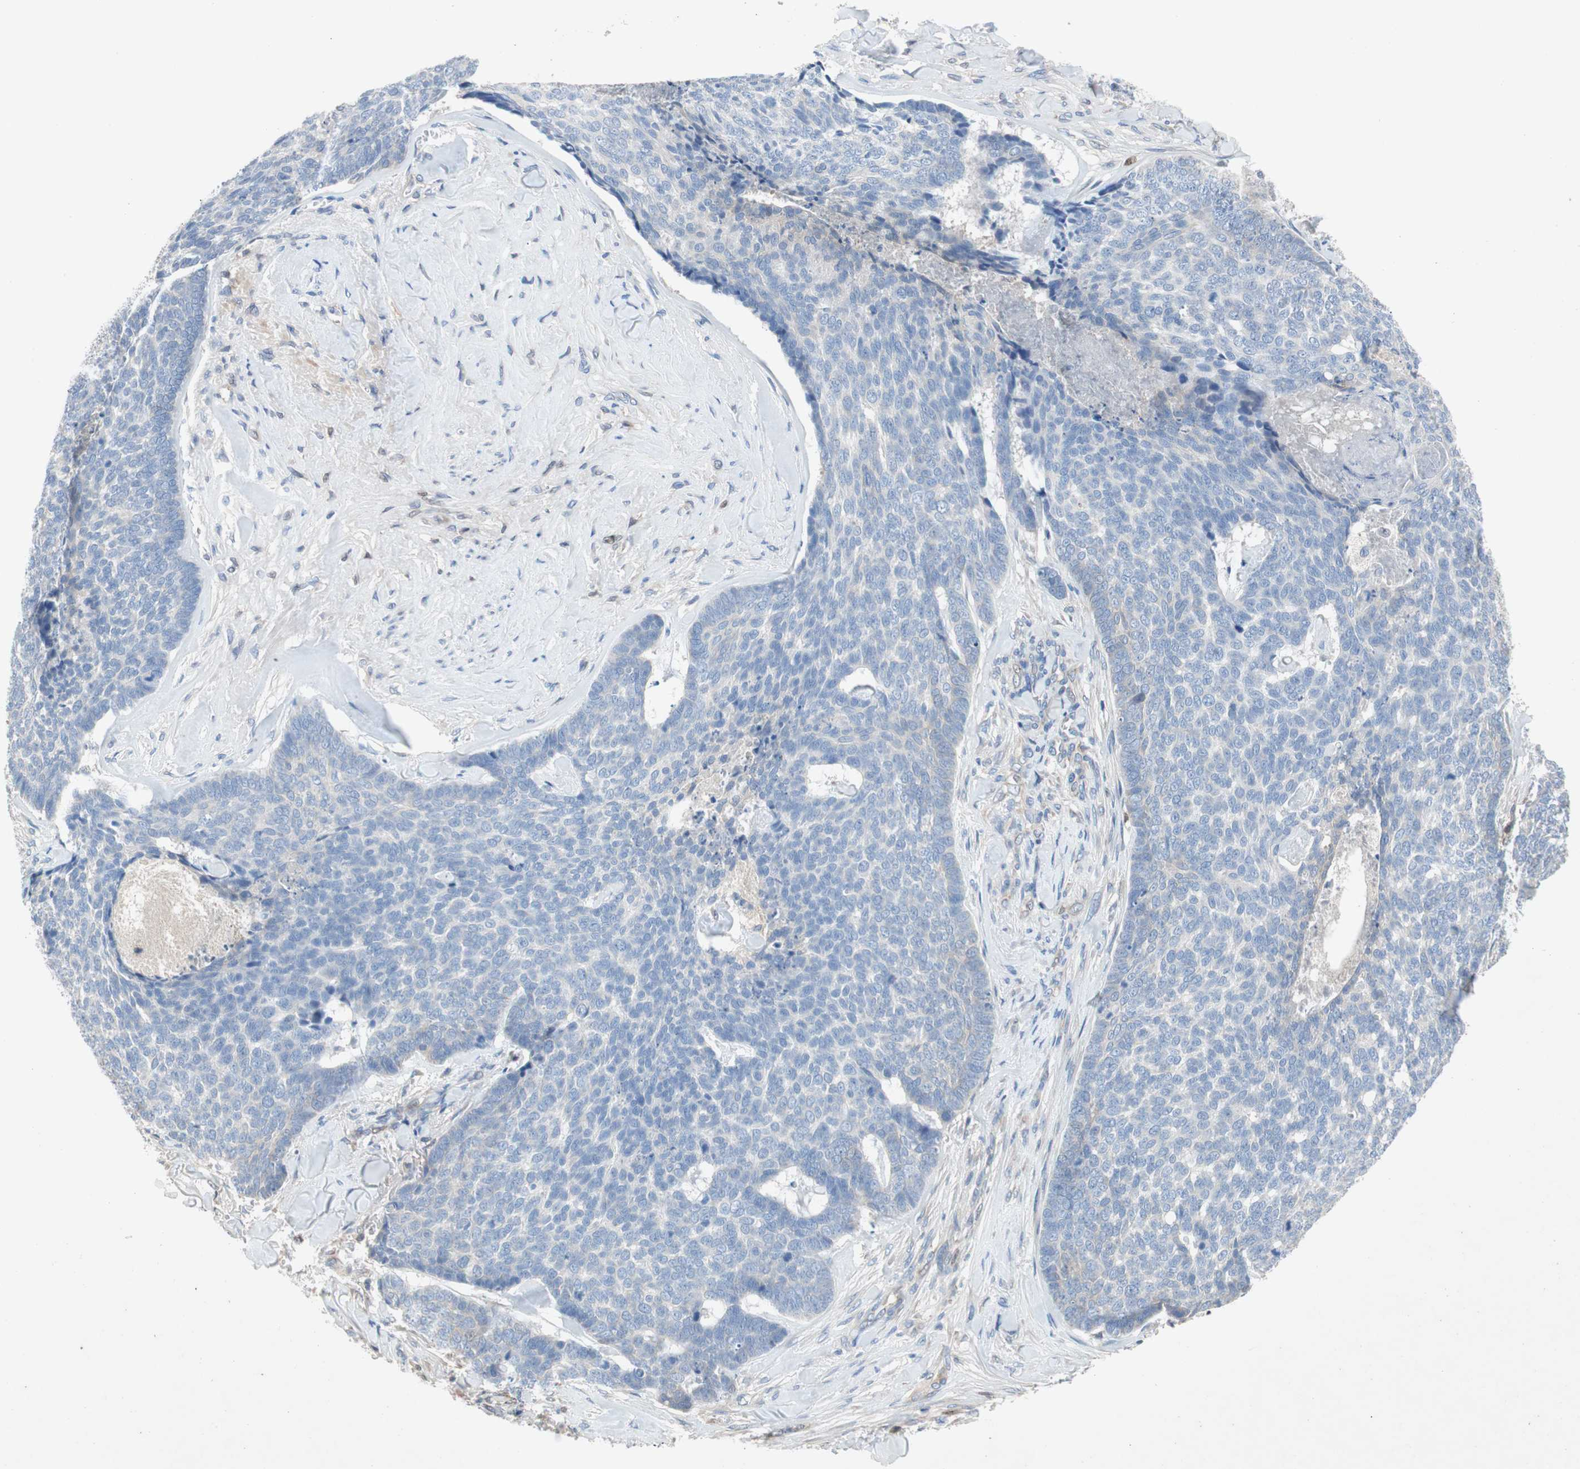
{"staining": {"intensity": "negative", "quantity": "none", "location": "none"}, "tissue": "skin cancer", "cell_type": "Tumor cells", "image_type": "cancer", "snomed": [{"axis": "morphology", "description": "Basal cell carcinoma"}, {"axis": "topography", "description": "Skin"}], "caption": "The micrograph reveals no significant positivity in tumor cells of skin basal cell carcinoma.", "gene": "RELB", "patient": {"sex": "male", "age": 84}}